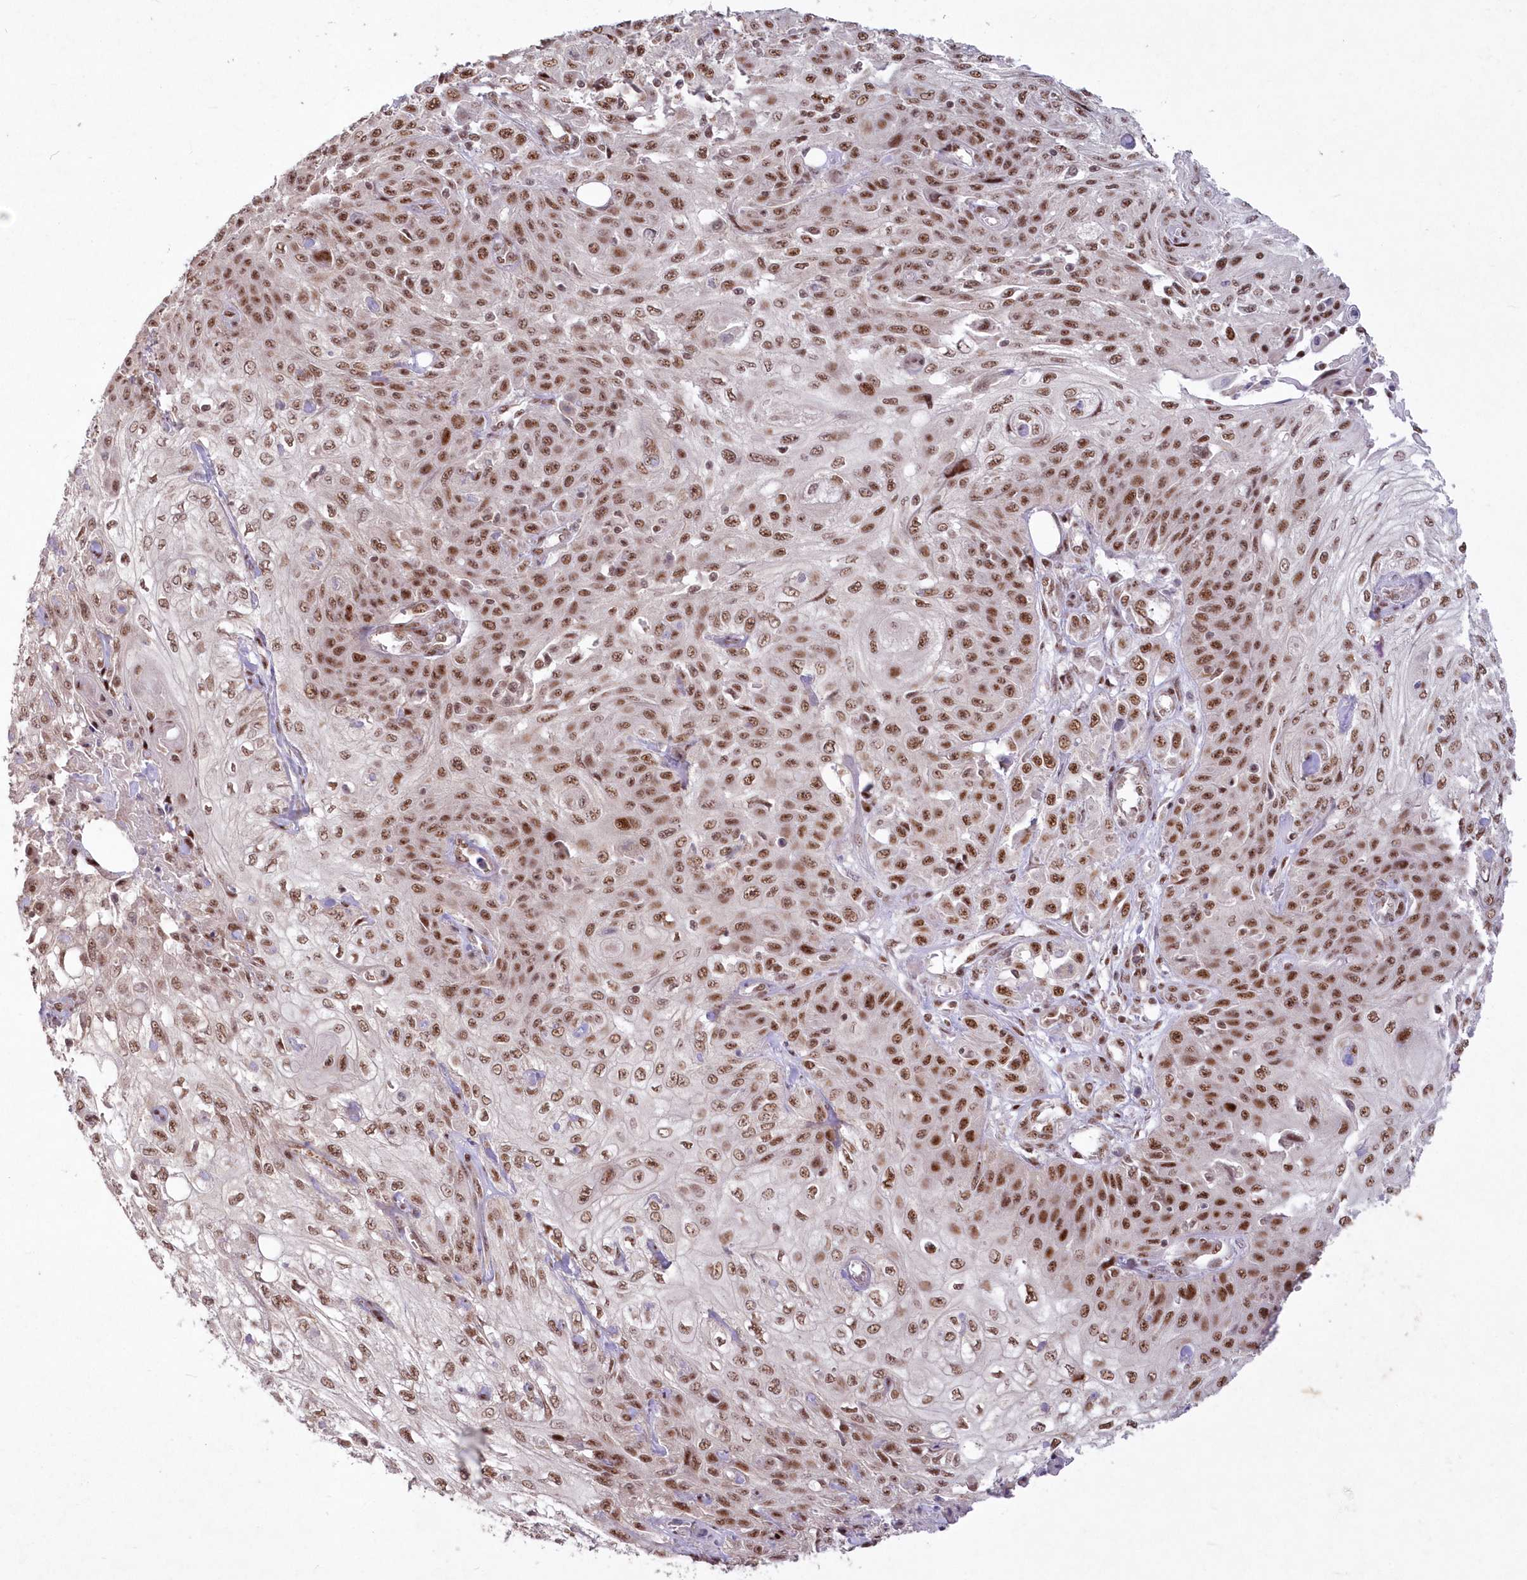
{"staining": {"intensity": "moderate", "quantity": ">75%", "location": "nuclear"}, "tissue": "skin cancer", "cell_type": "Tumor cells", "image_type": "cancer", "snomed": [{"axis": "morphology", "description": "Squamous cell carcinoma, NOS"}, {"axis": "morphology", "description": "Squamous cell carcinoma, metastatic, NOS"}, {"axis": "topography", "description": "Skin"}, {"axis": "topography", "description": "Lymph node"}], "caption": "High-power microscopy captured an IHC image of skin metastatic squamous cell carcinoma, revealing moderate nuclear expression in approximately >75% of tumor cells.", "gene": "WBP1L", "patient": {"sex": "male", "age": 75}}